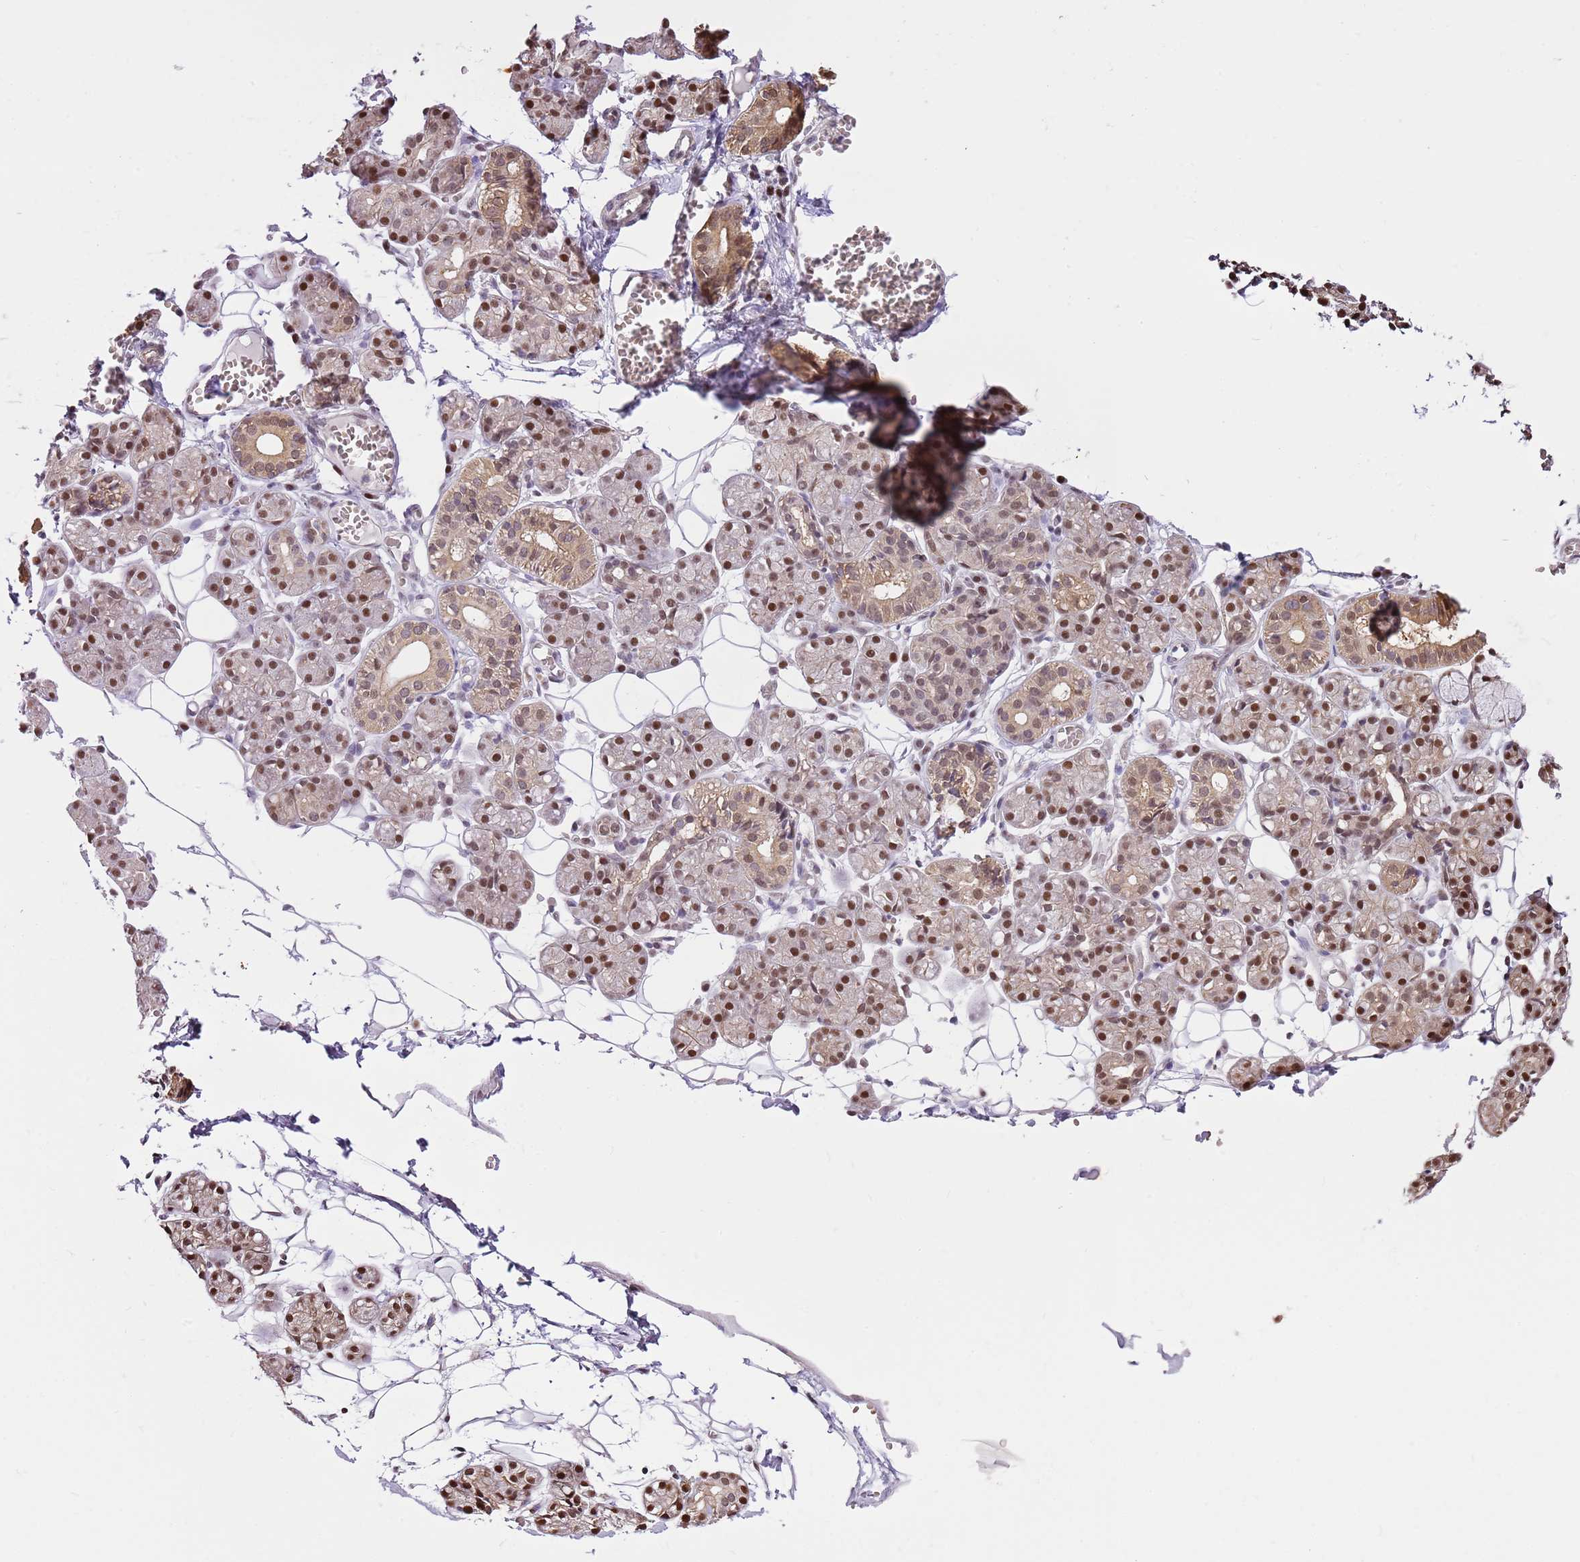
{"staining": {"intensity": "strong", "quantity": ">75%", "location": "cytoplasmic/membranous,nuclear"}, "tissue": "salivary gland", "cell_type": "Glandular cells", "image_type": "normal", "snomed": [{"axis": "morphology", "description": "Normal tissue, NOS"}, {"axis": "topography", "description": "Salivary gland"}], "caption": "High-power microscopy captured an IHC histopathology image of unremarkable salivary gland, revealing strong cytoplasmic/membranous,nuclear staining in approximately >75% of glandular cells.", "gene": "RFK", "patient": {"sex": "male", "age": 63}}